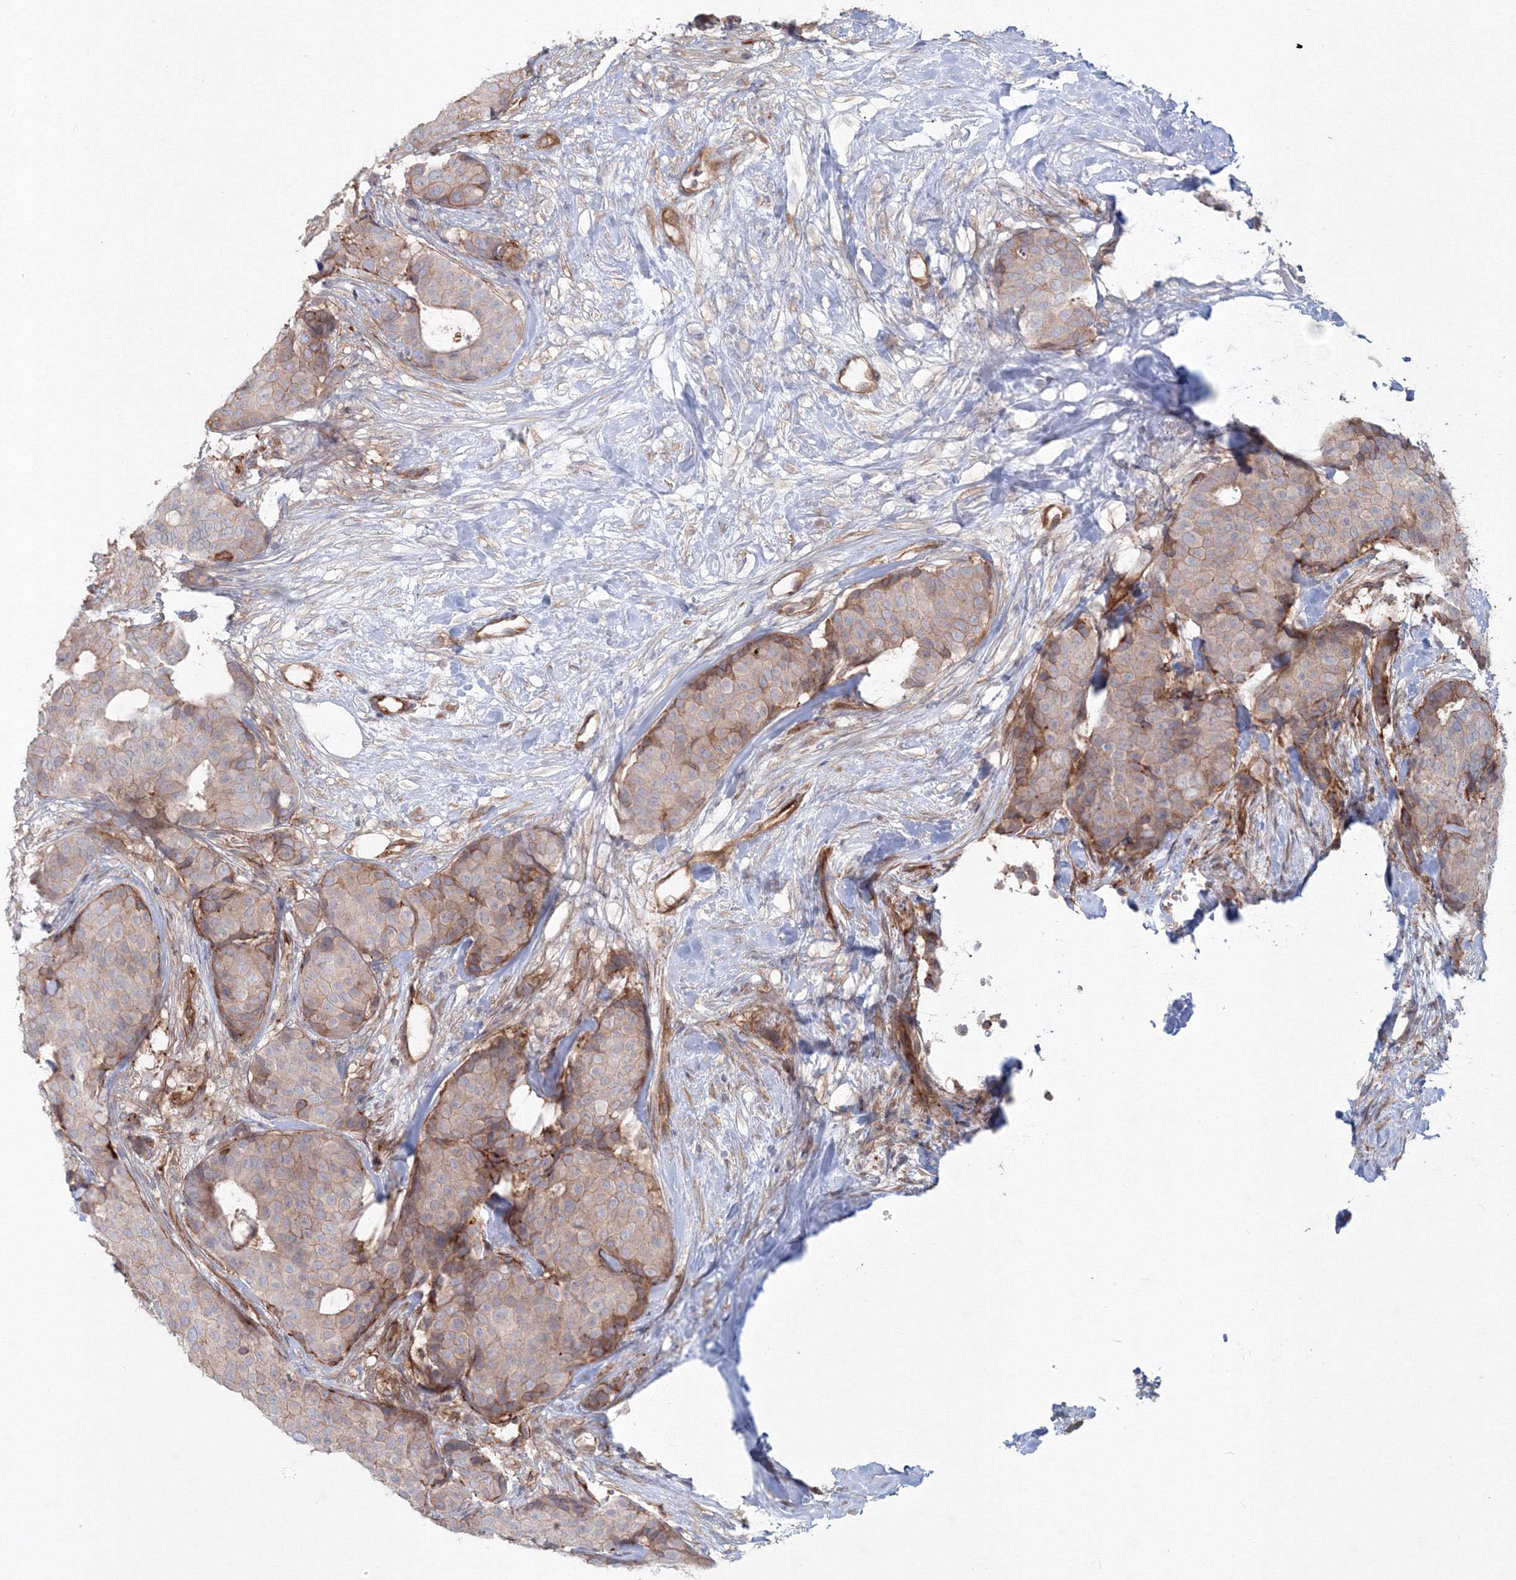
{"staining": {"intensity": "weak", "quantity": "<25%", "location": "cytoplasmic/membranous"}, "tissue": "breast cancer", "cell_type": "Tumor cells", "image_type": "cancer", "snomed": [{"axis": "morphology", "description": "Duct carcinoma"}, {"axis": "topography", "description": "Breast"}], "caption": "Immunohistochemistry (IHC) micrograph of intraductal carcinoma (breast) stained for a protein (brown), which reveals no staining in tumor cells. (Brightfield microscopy of DAB immunohistochemistry at high magnification).", "gene": "SH3PXD2A", "patient": {"sex": "female", "age": 75}}